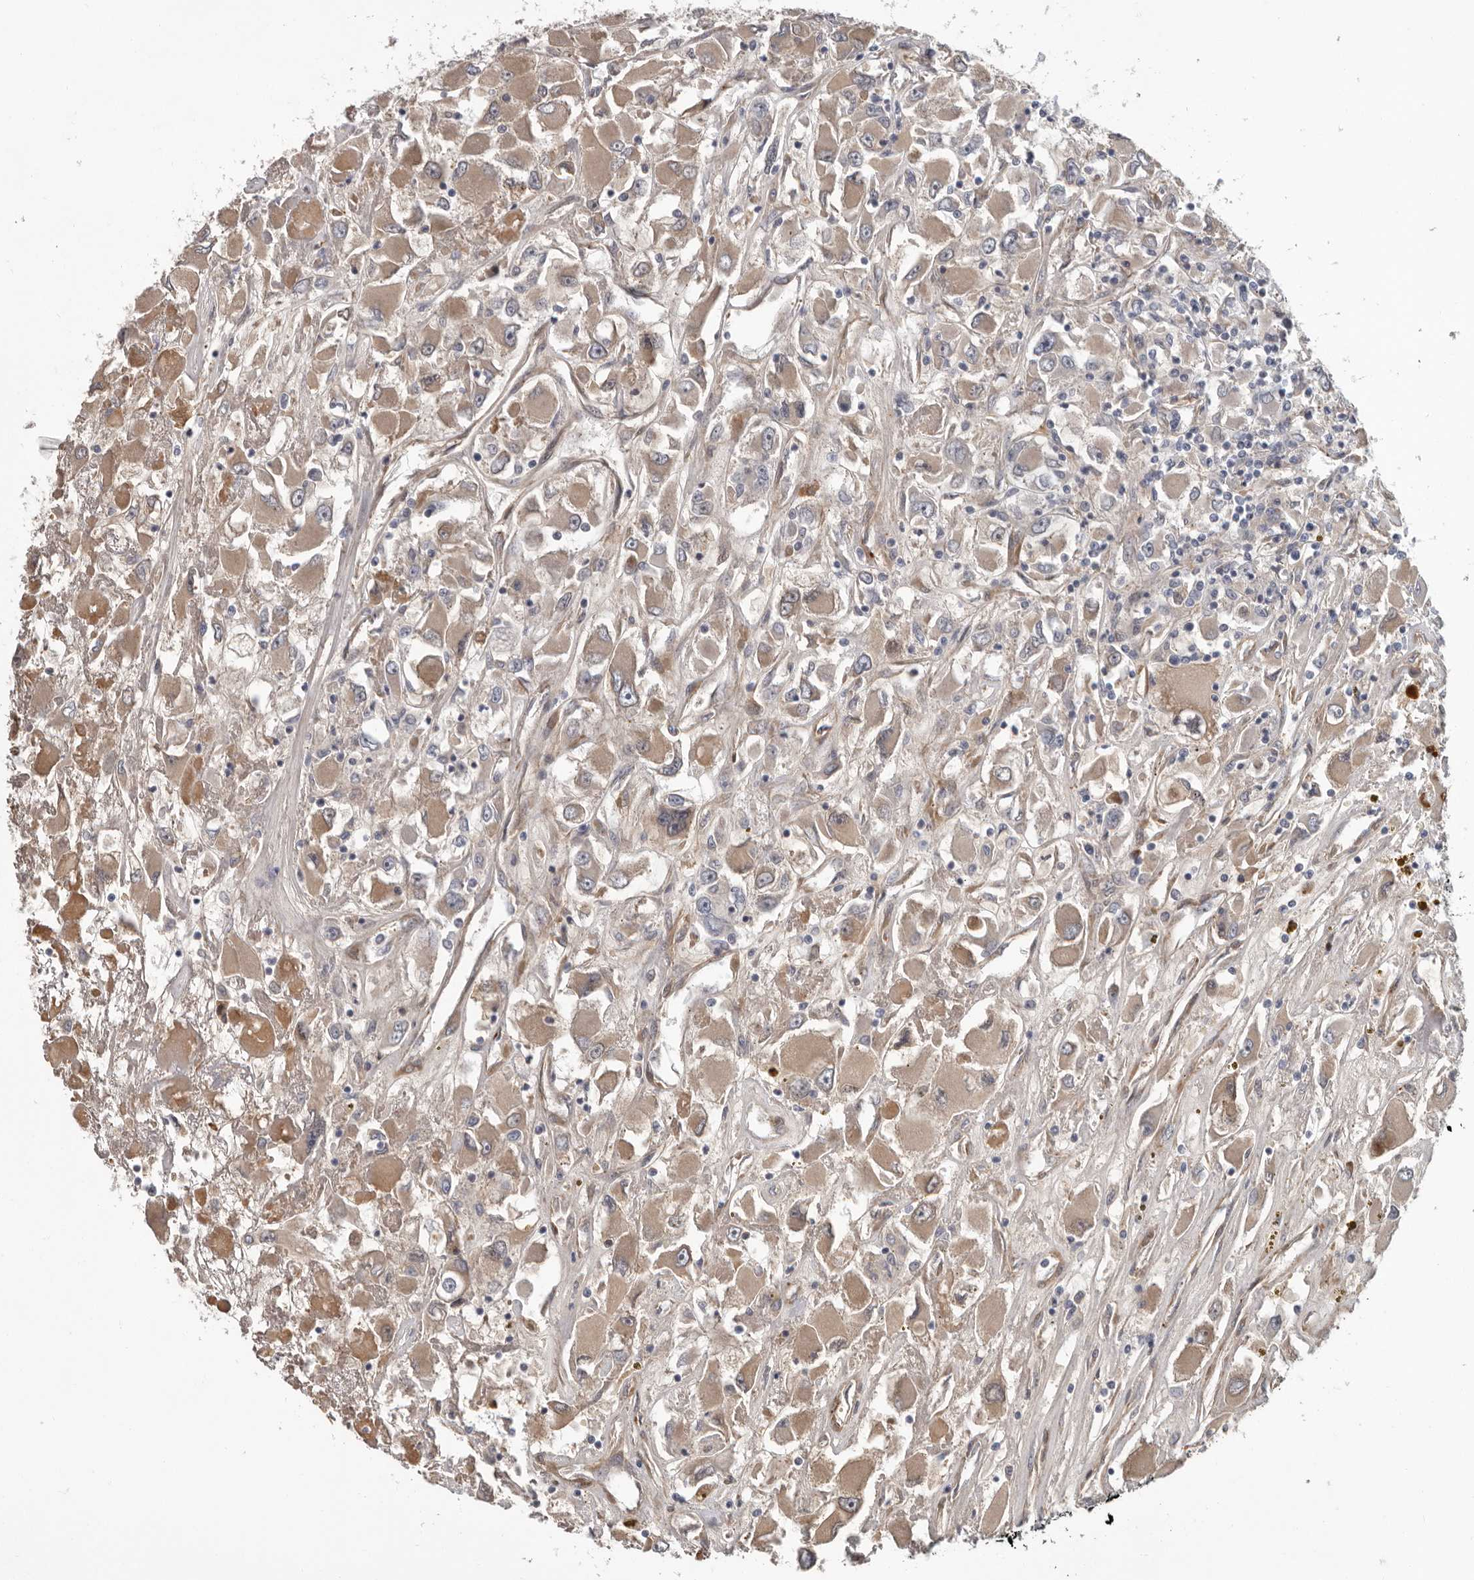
{"staining": {"intensity": "weak", "quantity": ">75%", "location": "cytoplasmic/membranous"}, "tissue": "renal cancer", "cell_type": "Tumor cells", "image_type": "cancer", "snomed": [{"axis": "morphology", "description": "Adenocarcinoma, NOS"}, {"axis": "topography", "description": "Kidney"}], "caption": "A photomicrograph showing weak cytoplasmic/membranous positivity in about >75% of tumor cells in renal cancer (adenocarcinoma), as visualized by brown immunohistochemical staining.", "gene": "ATXN3L", "patient": {"sex": "female", "age": 52}}